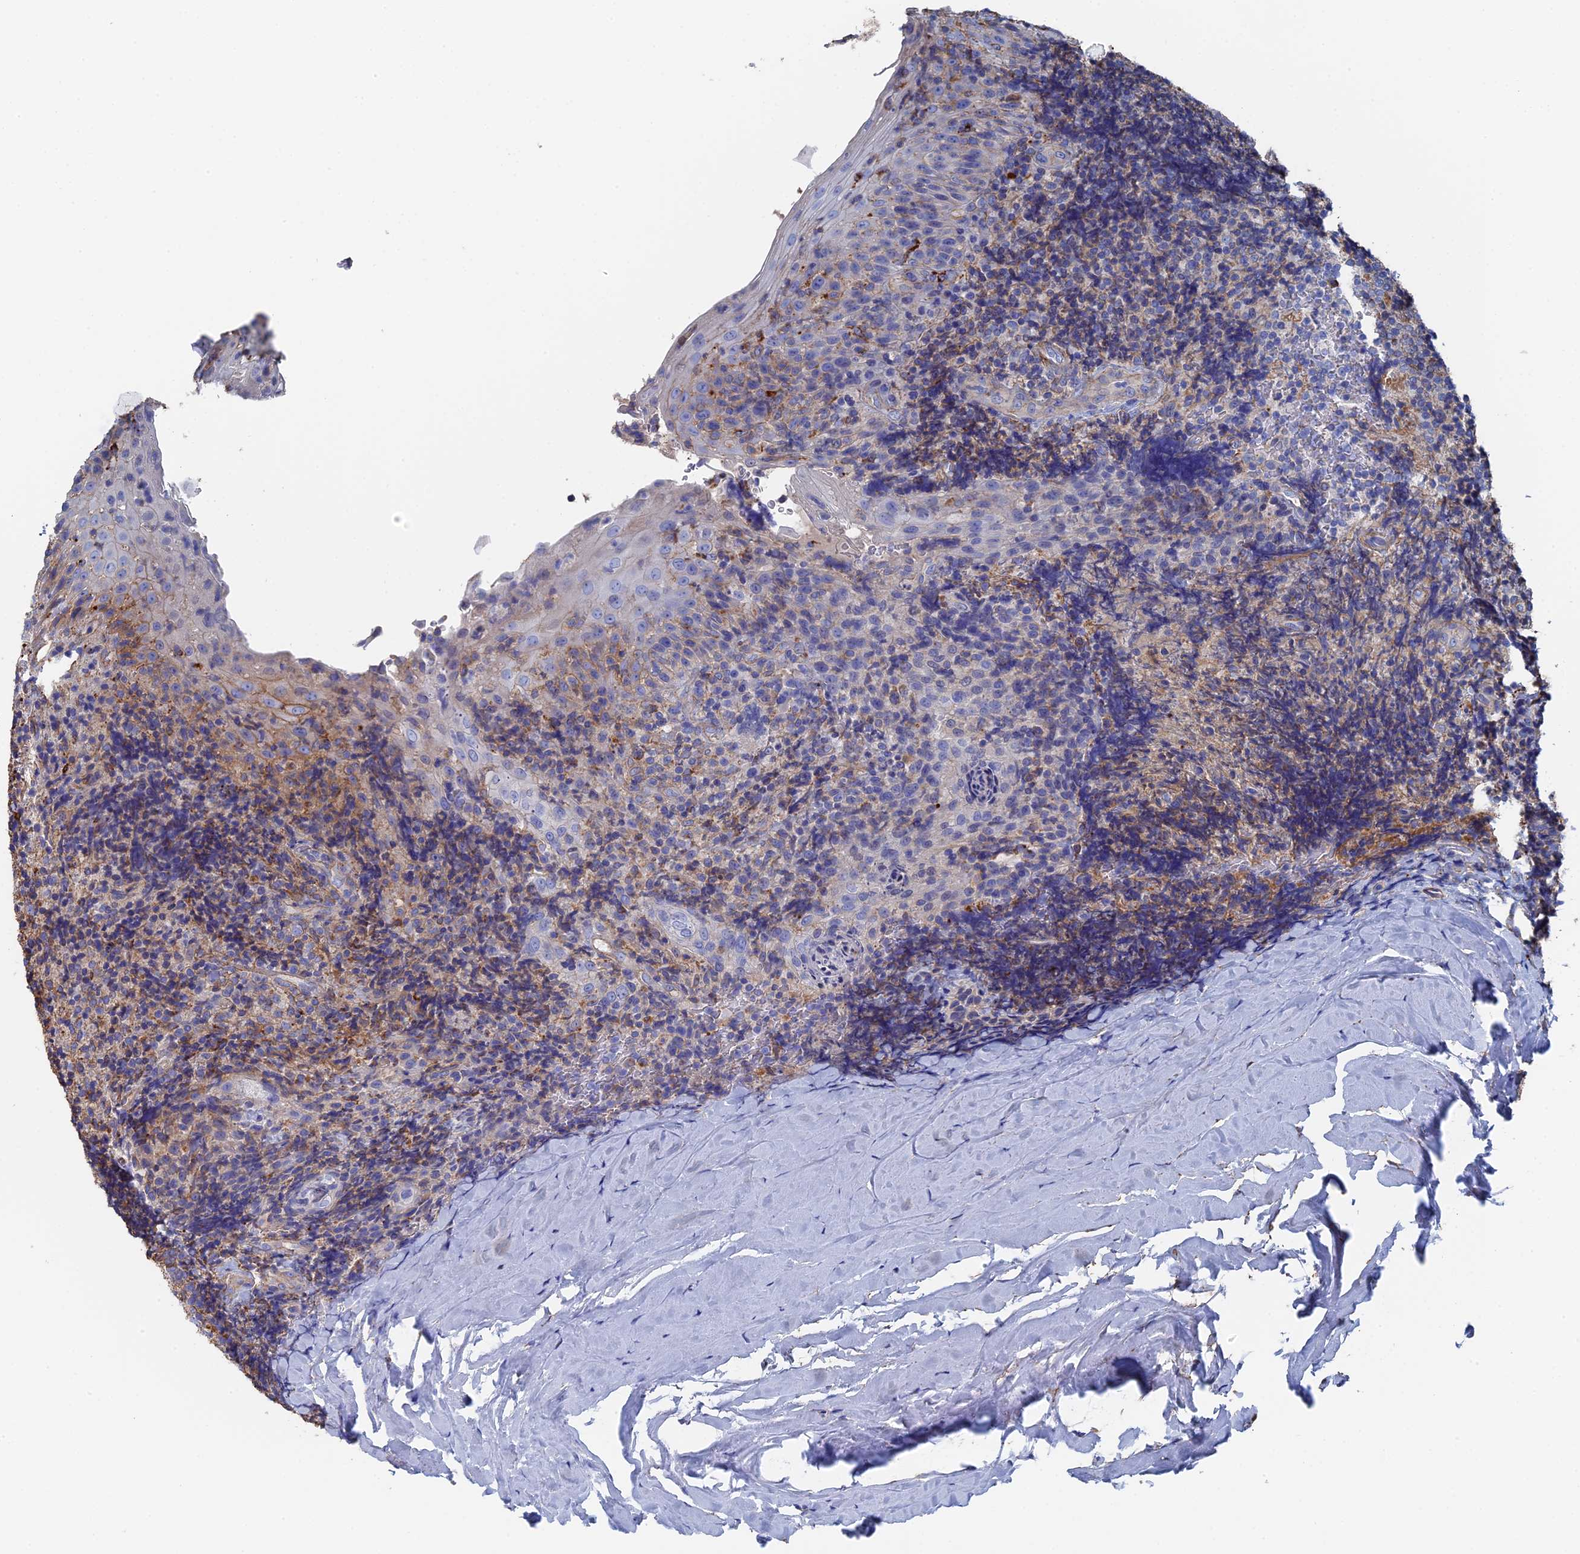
{"staining": {"intensity": "moderate", "quantity": "<25%", "location": "cytoplasmic/membranous"}, "tissue": "tonsil", "cell_type": "Germinal center cells", "image_type": "normal", "snomed": [{"axis": "morphology", "description": "Normal tissue, NOS"}, {"axis": "topography", "description": "Tonsil"}], "caption": "A histopathology image of human tonsil stained for a protein demonstrates moderate cytoplasmic/membranous brown staining in germinal center cells. (DAB IHC, brown staining for protein, blue staining for nuclei).", "gene": "STRA6", "patient": {"sex": "male", "age": 37}}